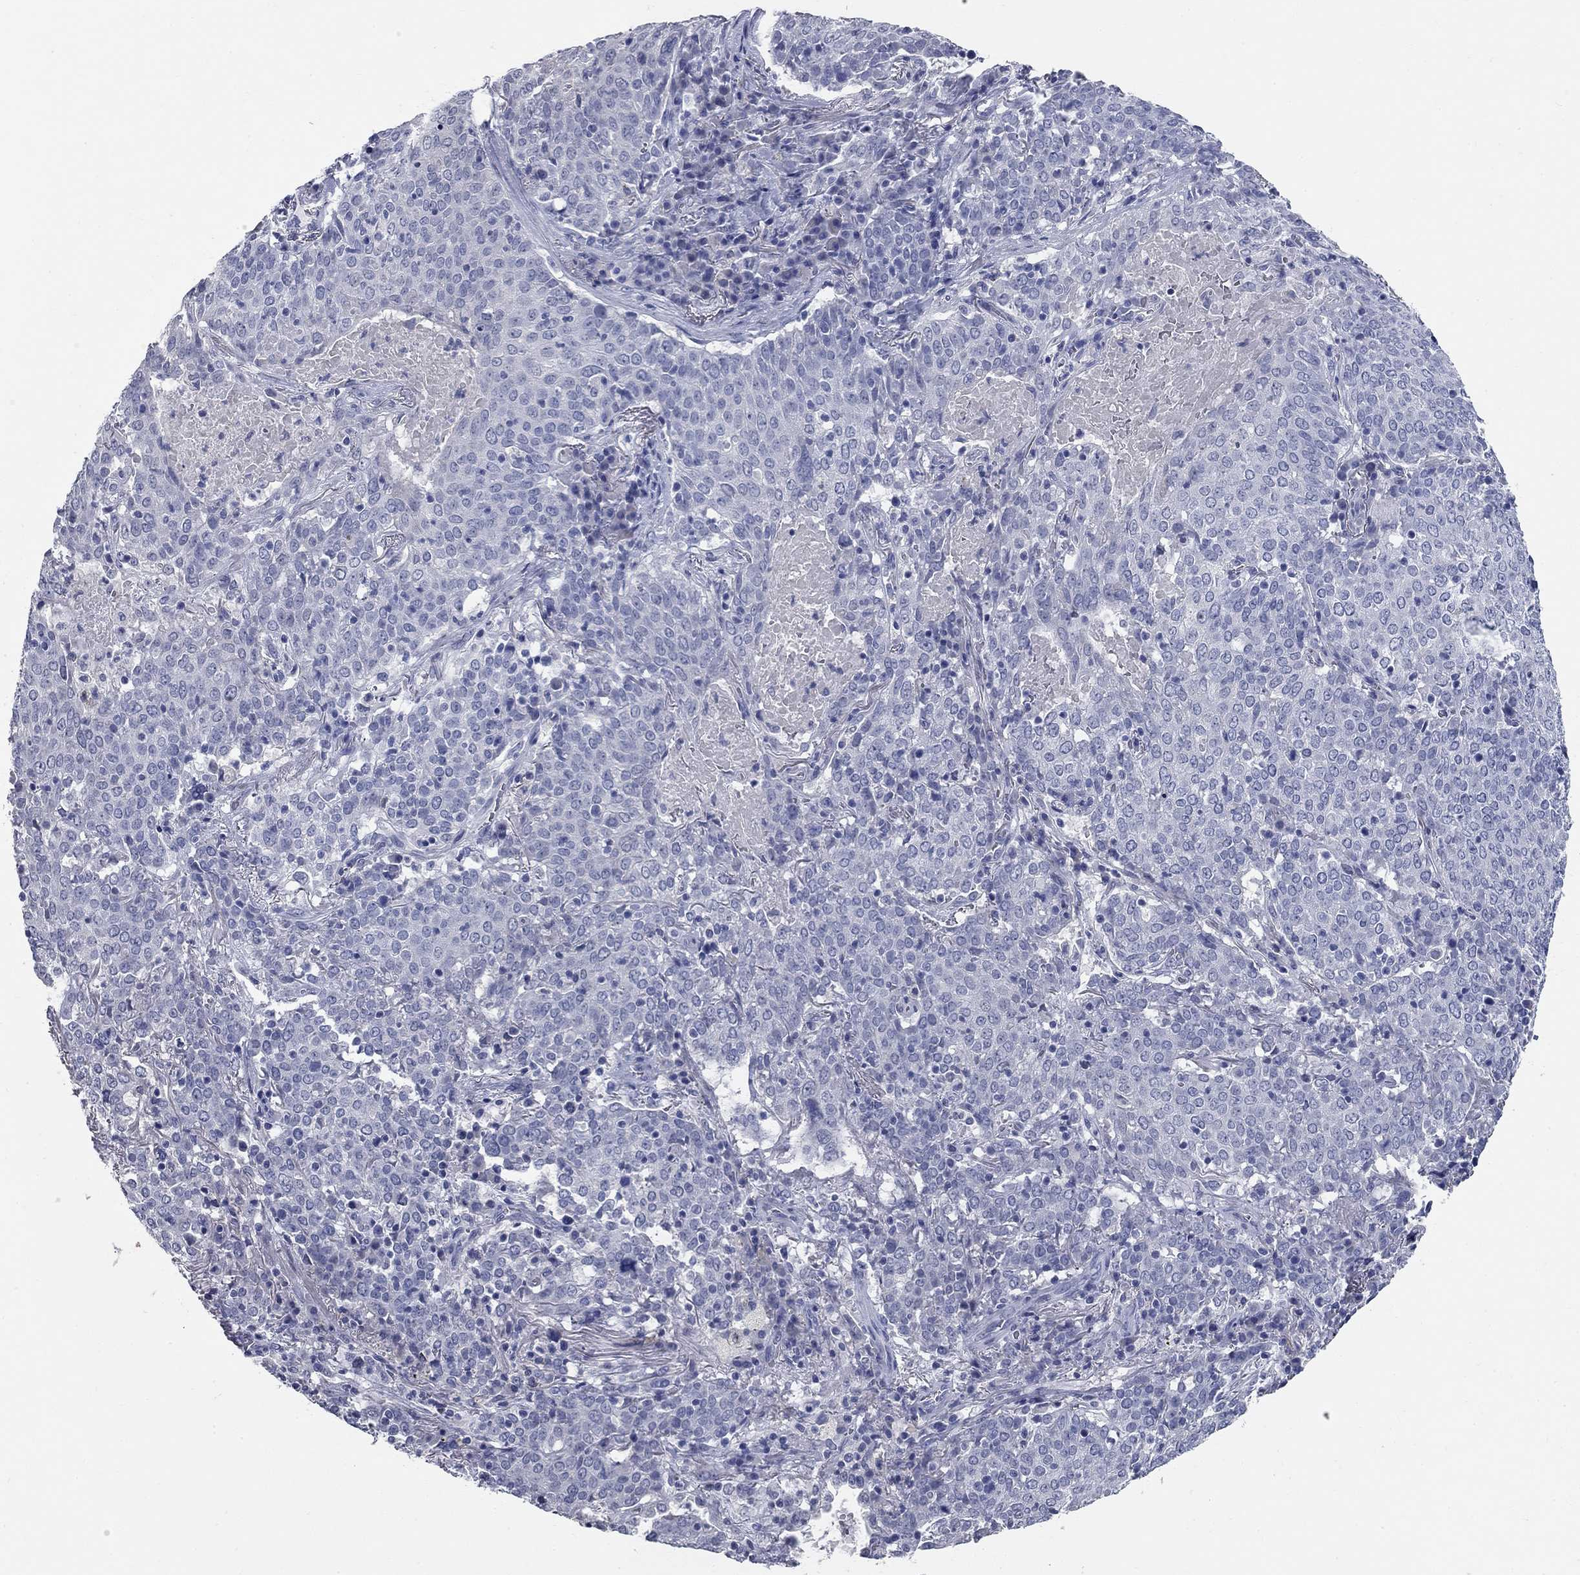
{"staining": {"intensity": "negative", "quantity": "none", "location": "none"}, "tissue": "lung cancer", "cell_type": "Tumor cells", "image_type": "cancer", "snomed": [{"axis": "morphology", "description": "Squamous cell carcinoma, NOS"}, {"axis": "topography", "description": "Lung"}], "caption": "Human lung cancer (squamous cell carcinoma) stained for a protein using immunohistochemistry (IHC) demonstrates no staining in tumor cells.", "gene": "SYT12", "patient": {"sex": "male", "age": 82}}